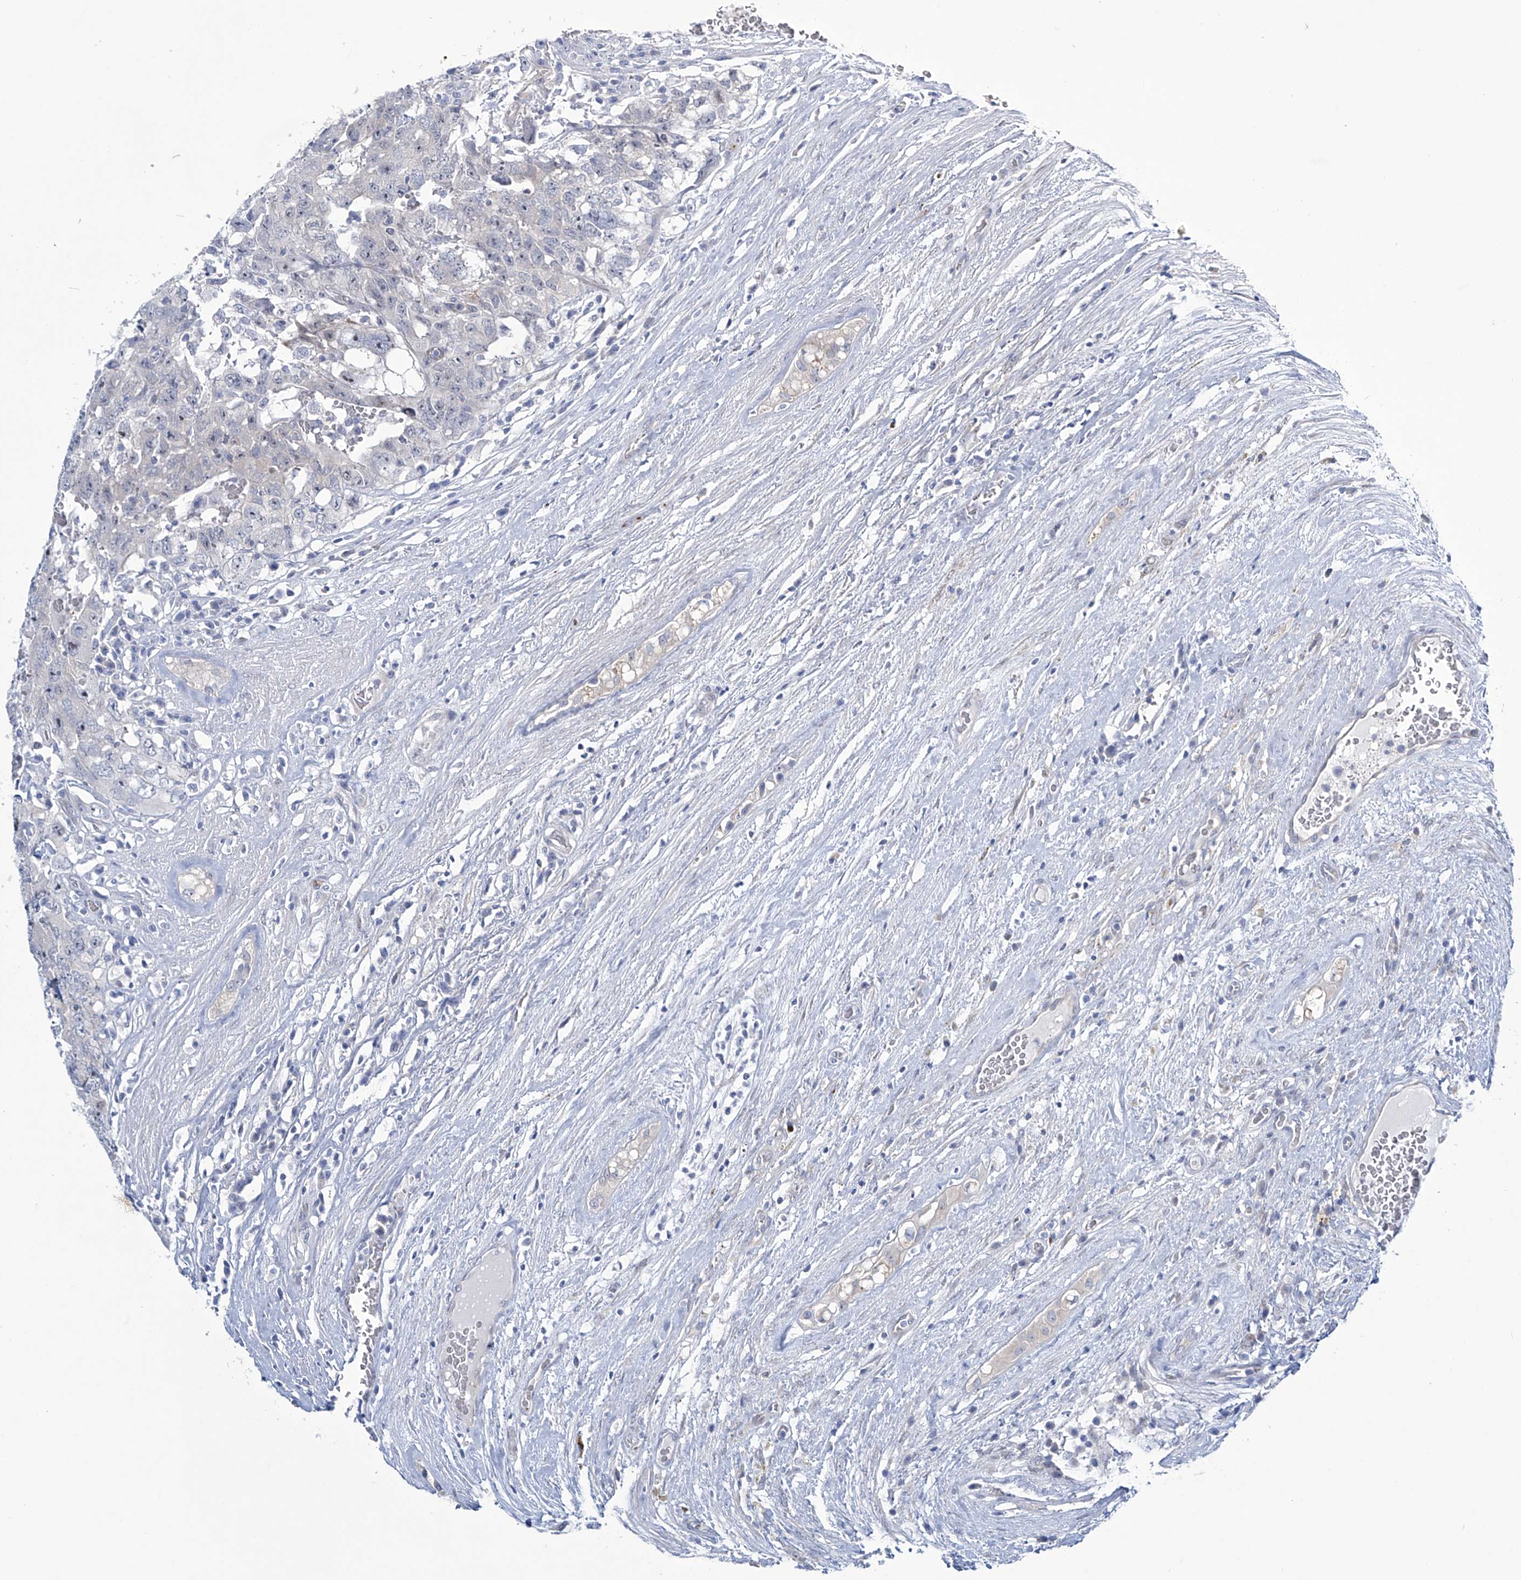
{"staining": {"intensity": "moderate", "quantity": "<25%", "location": "nuclear"}, "tissue": "testis cancer", "cell_type": "Tumor cells", "image_type": "cancer", "snomed": [{"axis": "morphology", "description": "Carcinoma, Embryonal, NOS"}, {"axis": "topography", "description": "Testis"}], "caption": "A histopathology image of embryonal carcinoma (testis) stained for a protein shows moderate nuclear brown staining in tumor cells. Using DAB (3,3'-diaminobenzidine) (brown) and hematoxylin (blue) stains, captured at high magnification using brightfield microscopy.", "gene": "TRIM60", "patient": {"sex": "male", "age": 26}}